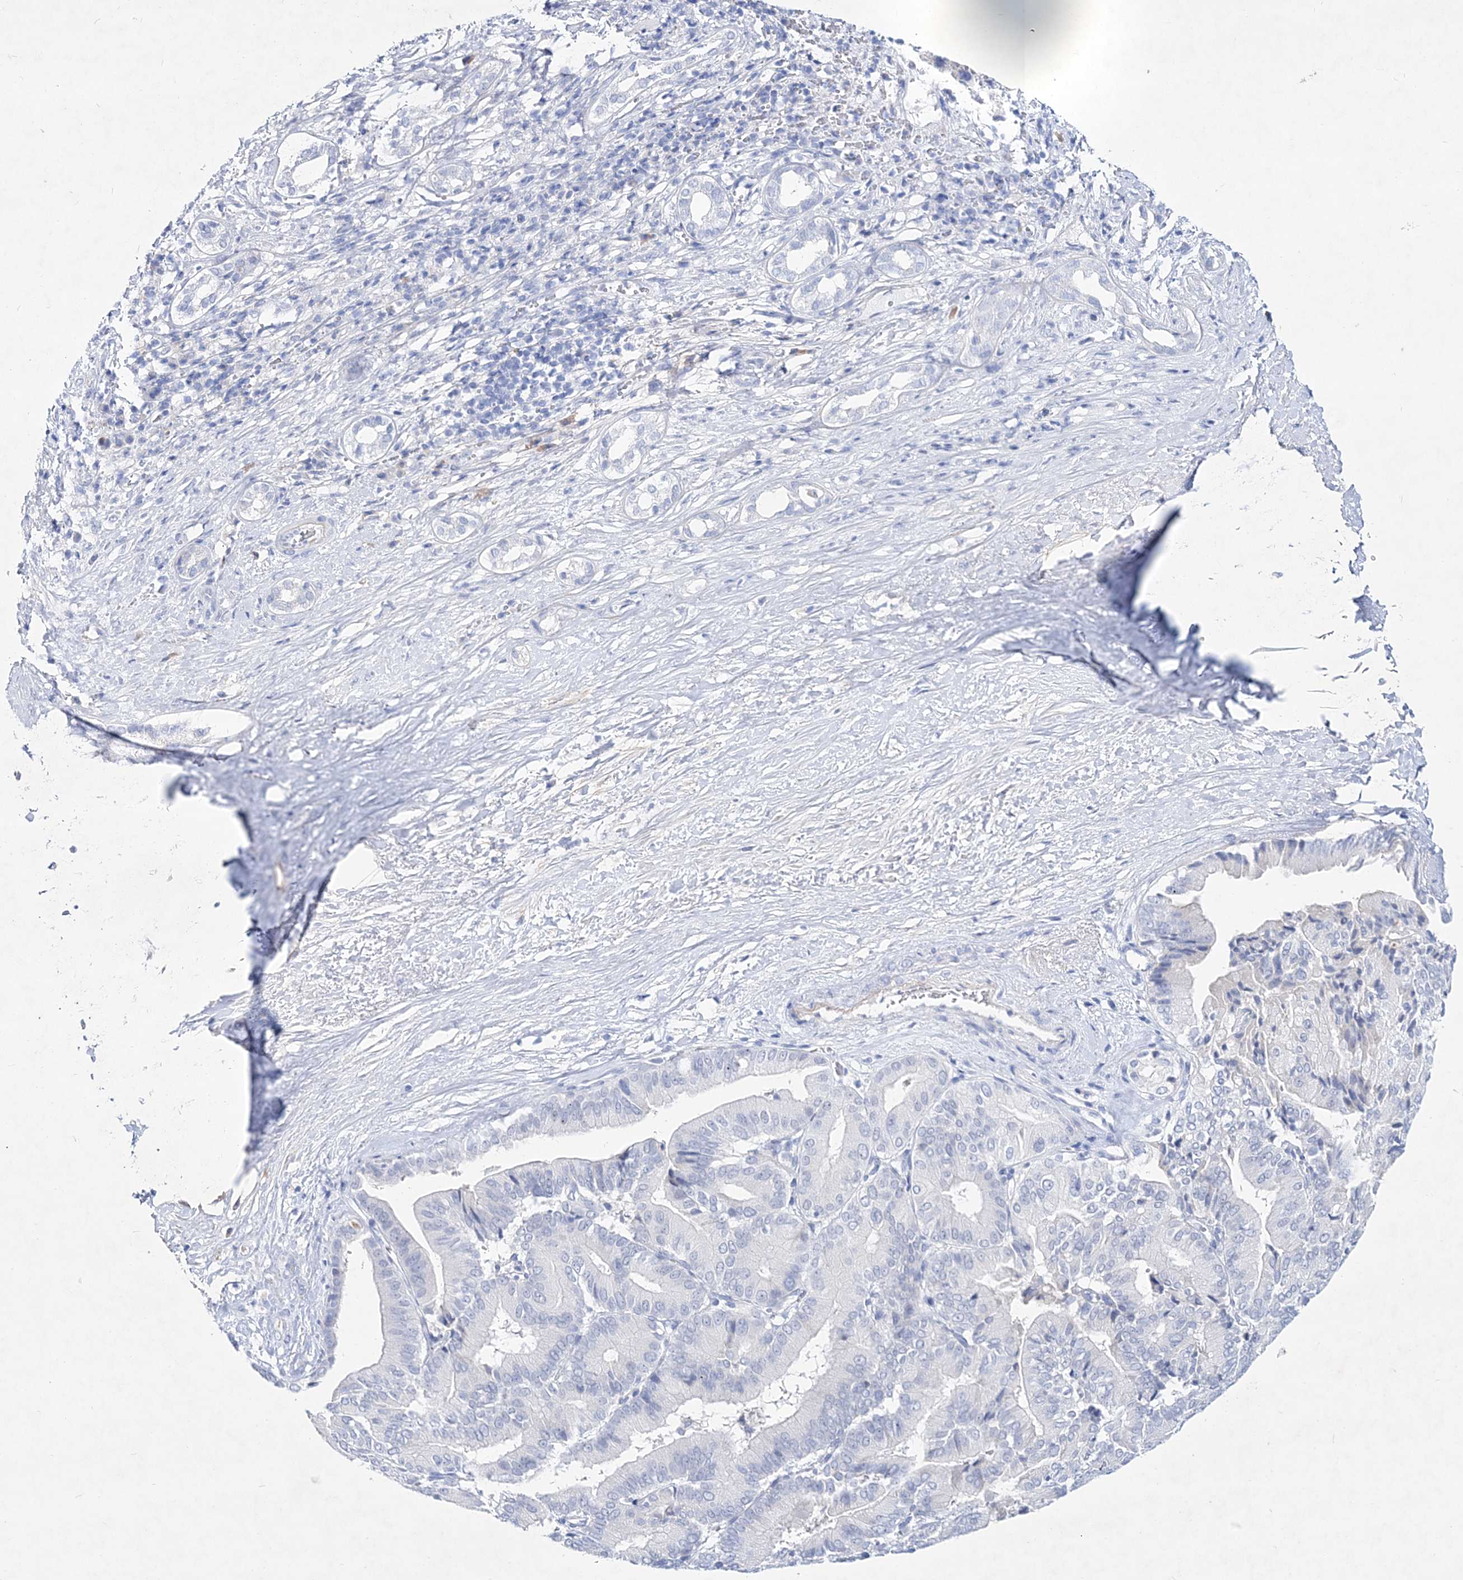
{"staining": {"intensity": "negative", "quantity": "none", "location": "none"}, "tissue": "liver cancer", "cell_type": "Tumor cells", "image_type": "cancer", "snomed": [{"axis": "morphology", "description": "Cholangiocarcinoma"}, {"axis": "topography", "description": "Liver"}], "caption": "An immunohistochemistry histopathology image of cholangiocarcinoma (liver) is shown. There is no staining in tumor cells of cholangiocarcinoma (liver).", "gene": "SPINK7", "patient": {"sex": "female", "age": 75}}